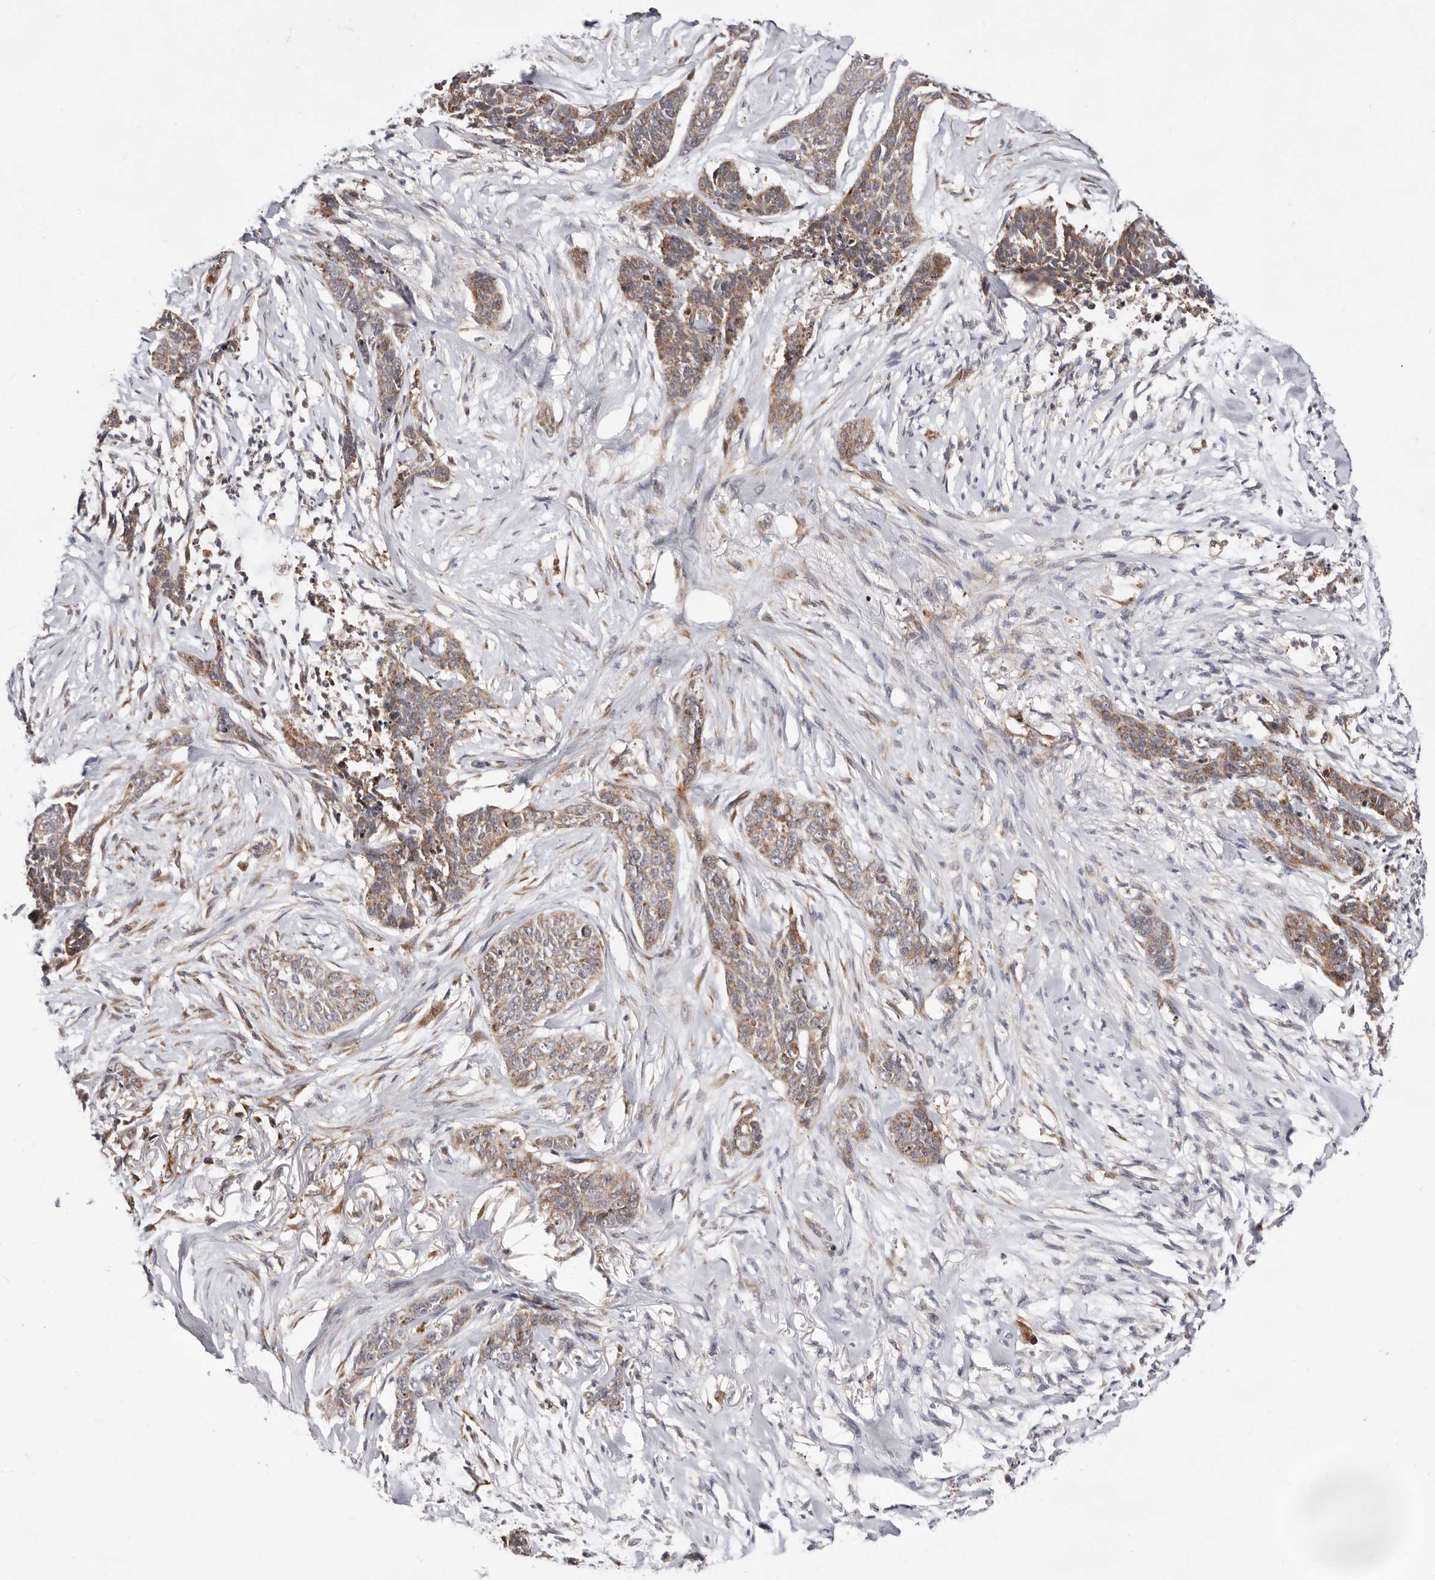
{"staining": {"intensity": "weak", "quantity": ">75%", "location": "cytoplasmic/membranous"}, "tissue": "skin cancer", "cell_type": "Tumor cells", "image_type": "cancer", "snomed": [{"axis": "morphology", "description": "Basal cell carcinoma"}, {"axis": "topography", "description": "Skin"}], "caption": "Immunohistochemistry micrograph of neoplastic tissue: skin cancer stained using IHC displays low levels of weak protein expression localized specifically in the cytoplasmic/membranous of tumor cells, appearing as a cytoplasmic/membranous brown color.", "gene": "RNF213", "patient": {"sex": "female", "age": 64}}